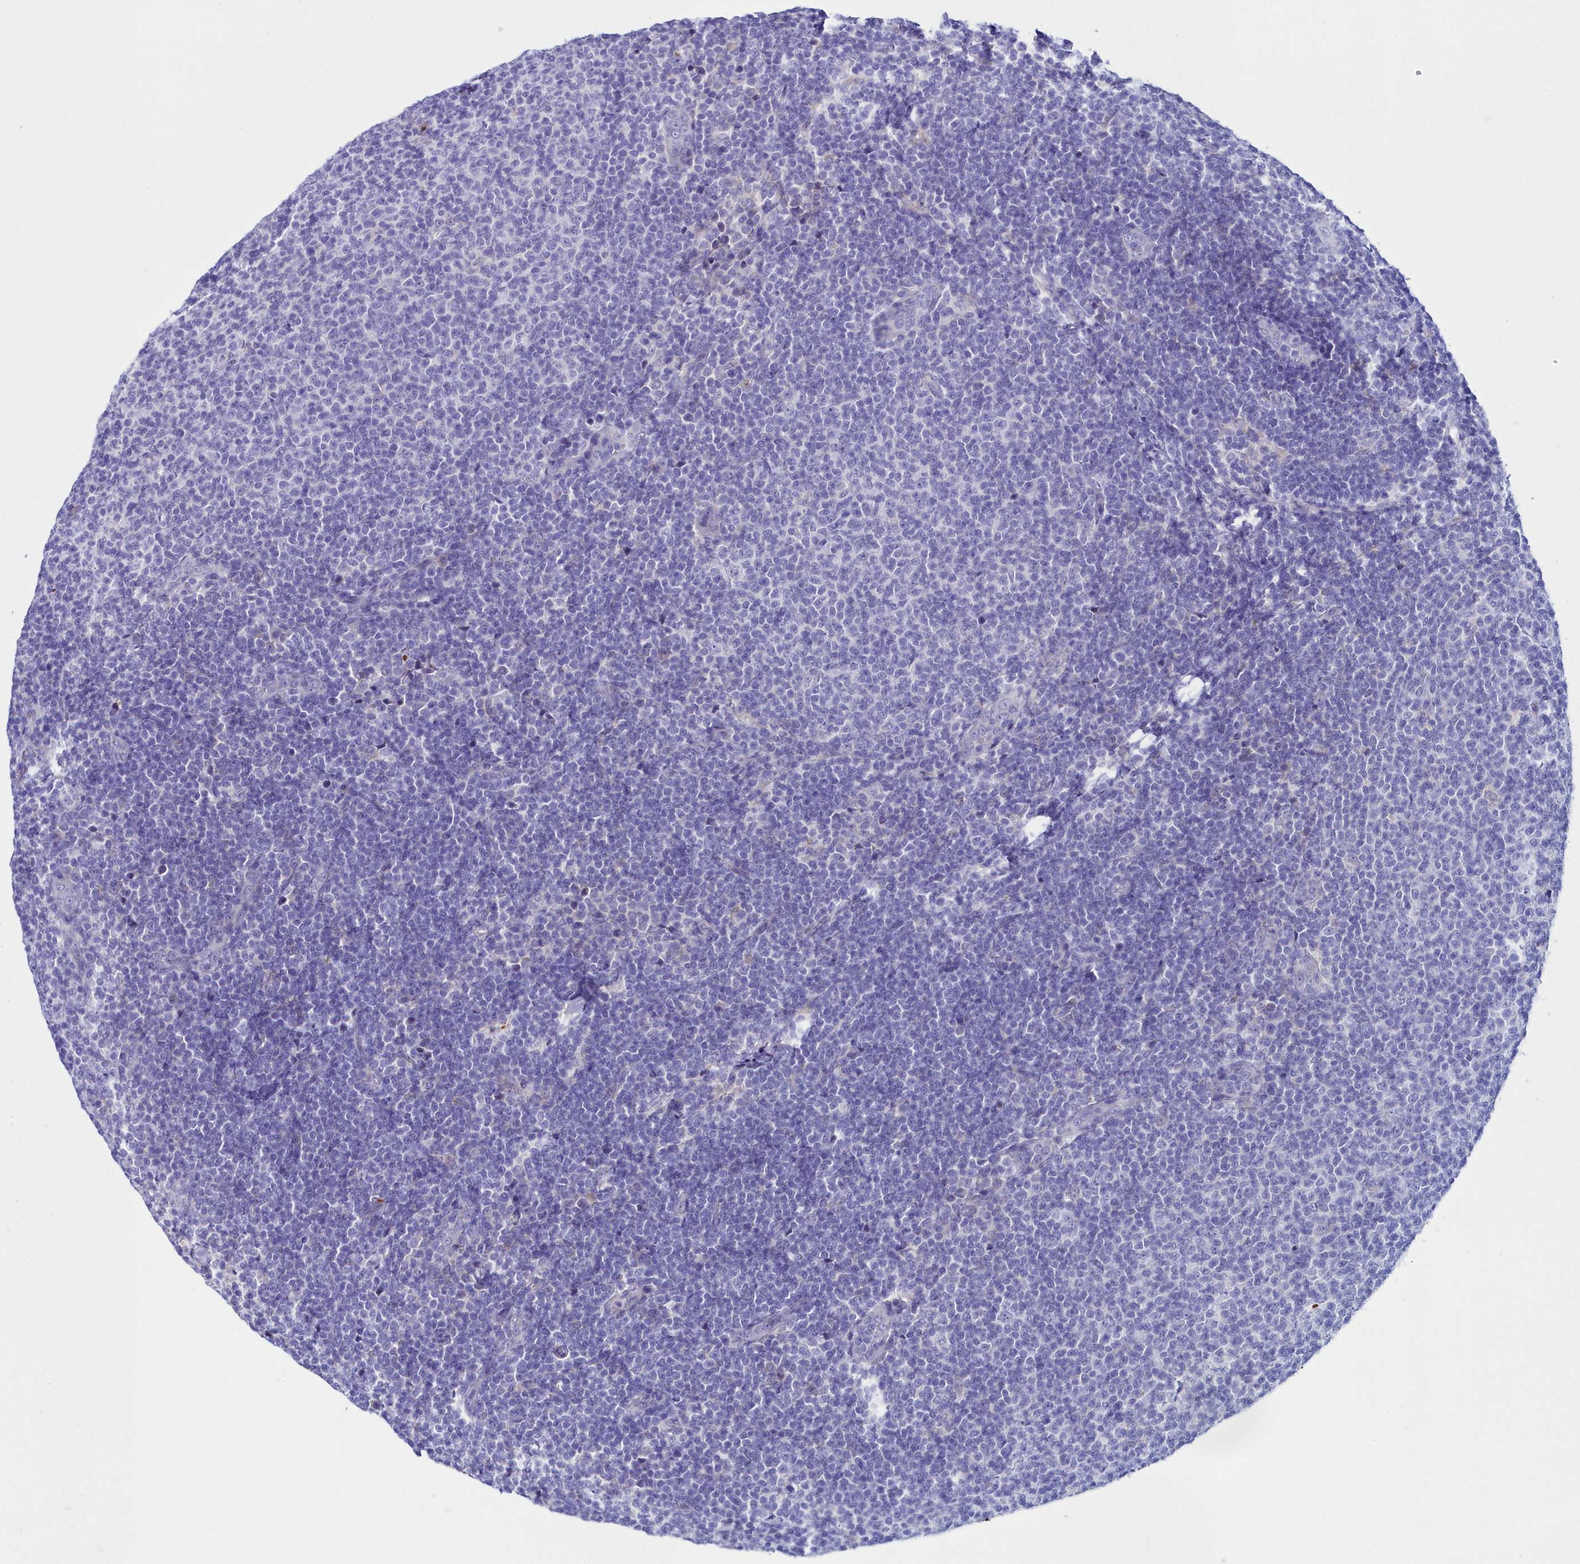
{"staining": {"intensity": "negative", "quantity": "none", "location": "none"}, "tissue": "lymphoma", "cell_type": "Tumor cells", "image_type": "cancer", "snomed": [{"axis": "morphology", "description": "Malignant lymphoma, non-Hodgkin's type, Low grade"}, {"axis": "topography", "description": "Lymph node"}], "caption": "Immunohistochemistry (IHC) of malignant lymphoma, non-Hodgkin's type (low-grade) shows no expression in tumor cells.", "gene": "ELAPOR2", "patient": {"sex": "male", "age": 66}}